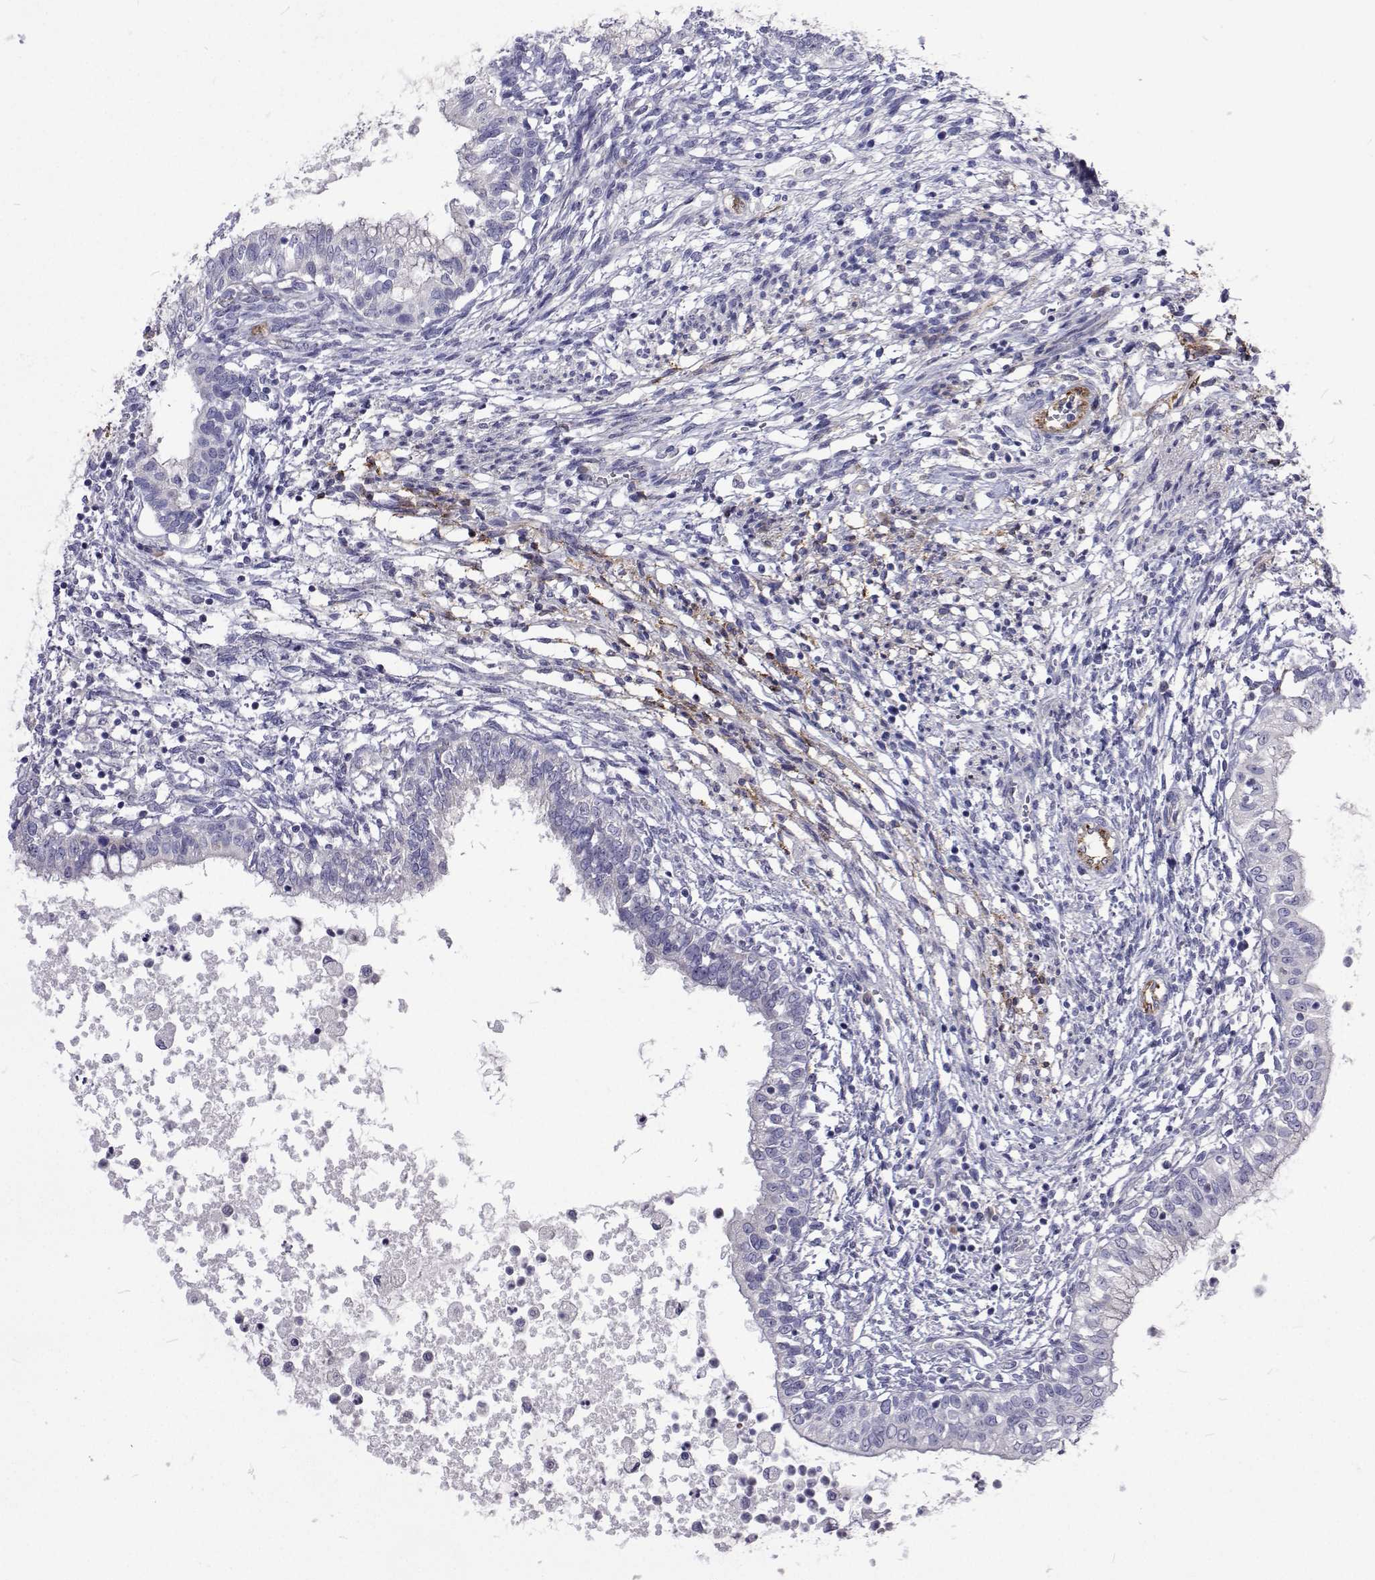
{"staining": {"intensity": "negative", "quantity": "none", "location": "none"}, "tissue": "testis cancer", "cell_type": "Tumor cells", "image_type": "cancer", "snomed": [{"axis": "morphology", "description": "Carcinoma, Embryonal, NOS"}, {"axis": "topography", "description": "Testis"}], "caption": "Photomicrograph shows no protein positivity in tumor cells of embryonal carcinoma (testis) tissue.", "gene": "NPR3", "patient": {"sex": "male", "age": 37}}